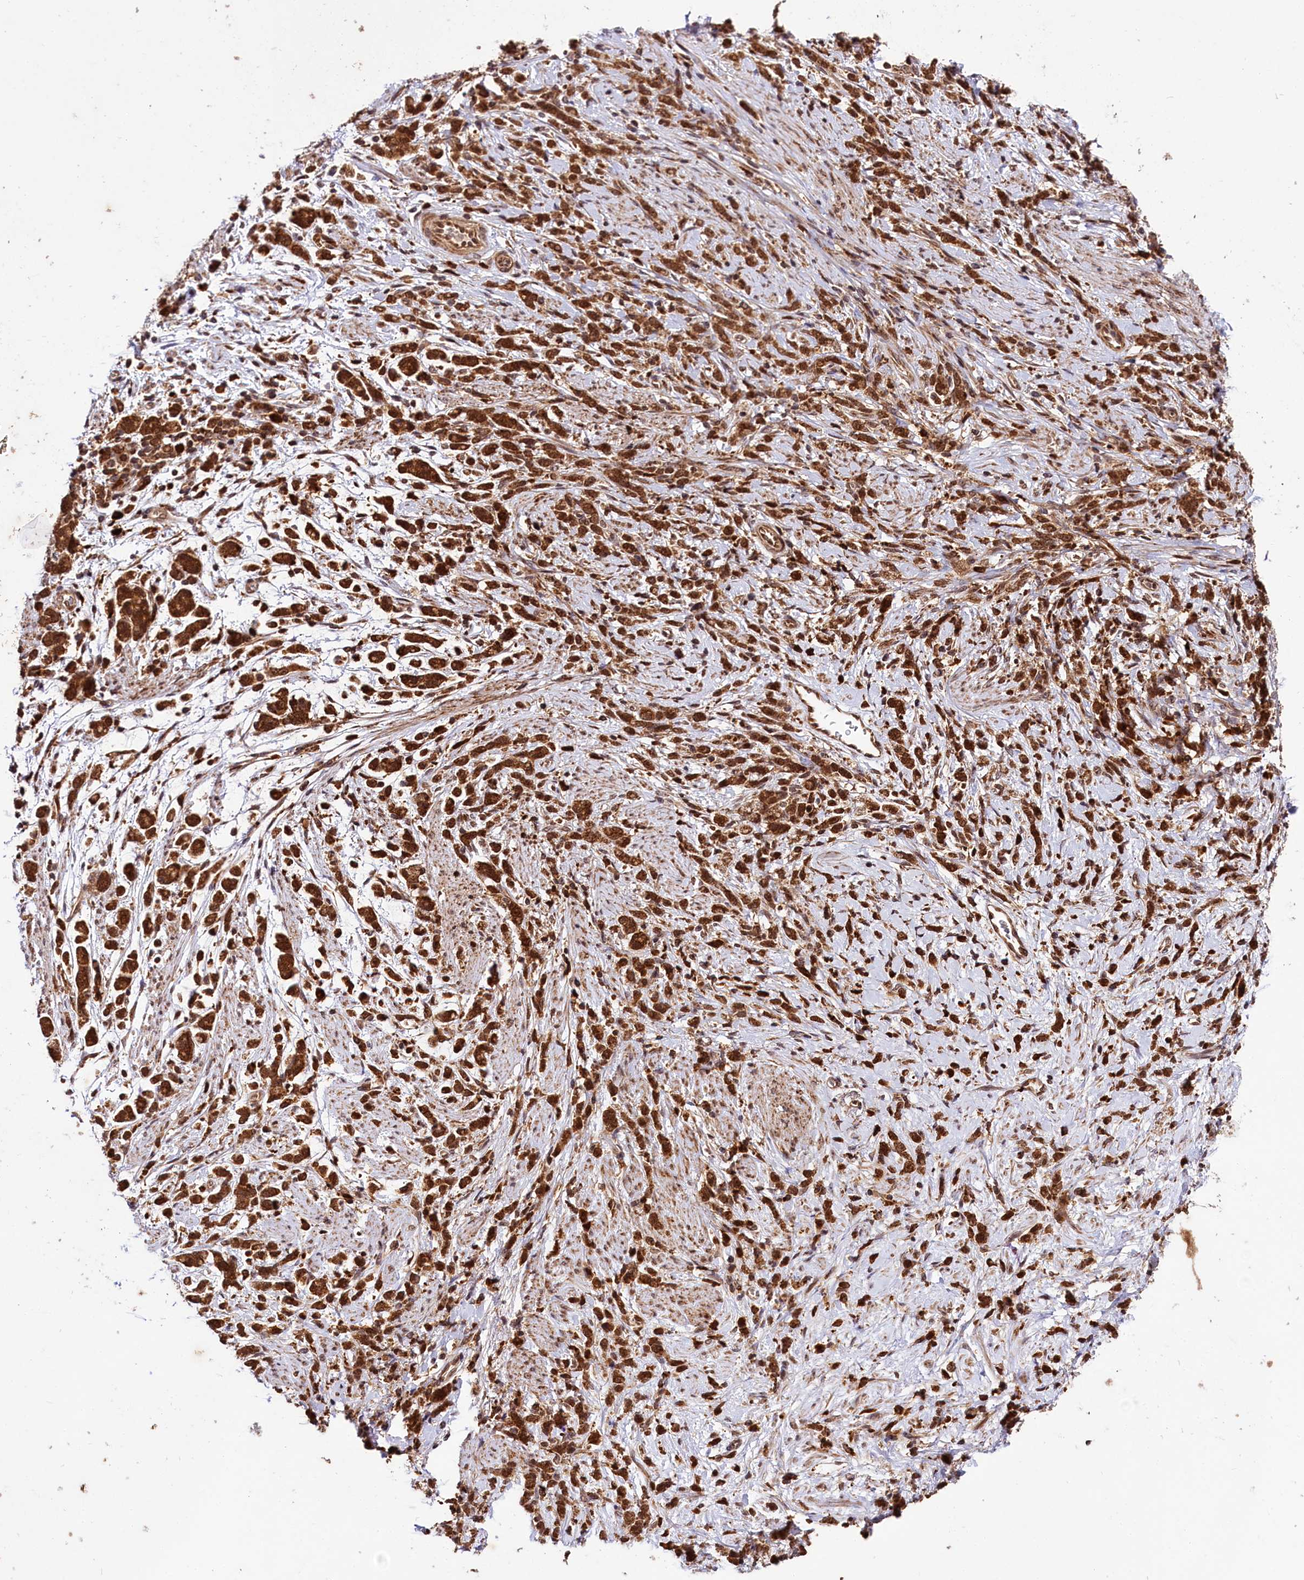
{"staining": {"intensity": "strong", "quantity": ">75%", "location": "cytoplasmic/membranous,nuclear"}, "tissue": "stomach cancer", "cell_type": "Tumor cells", "image_type": "cancer", "snomed": [{"axis": "morphology", "description": "Adenocarcinoma, NOS"}, {"axis": "topography", "description": "Stomach"}], "caption": "Adenocarcinoma (stomach) tissue demonstrates strong cytoplasmic/membranous and nuclear expression in about >75% of tumor cells, visualized by immunohistochemistry.", "gene": "UBE3A", "patient": {"sex": "female", "age": 60}}